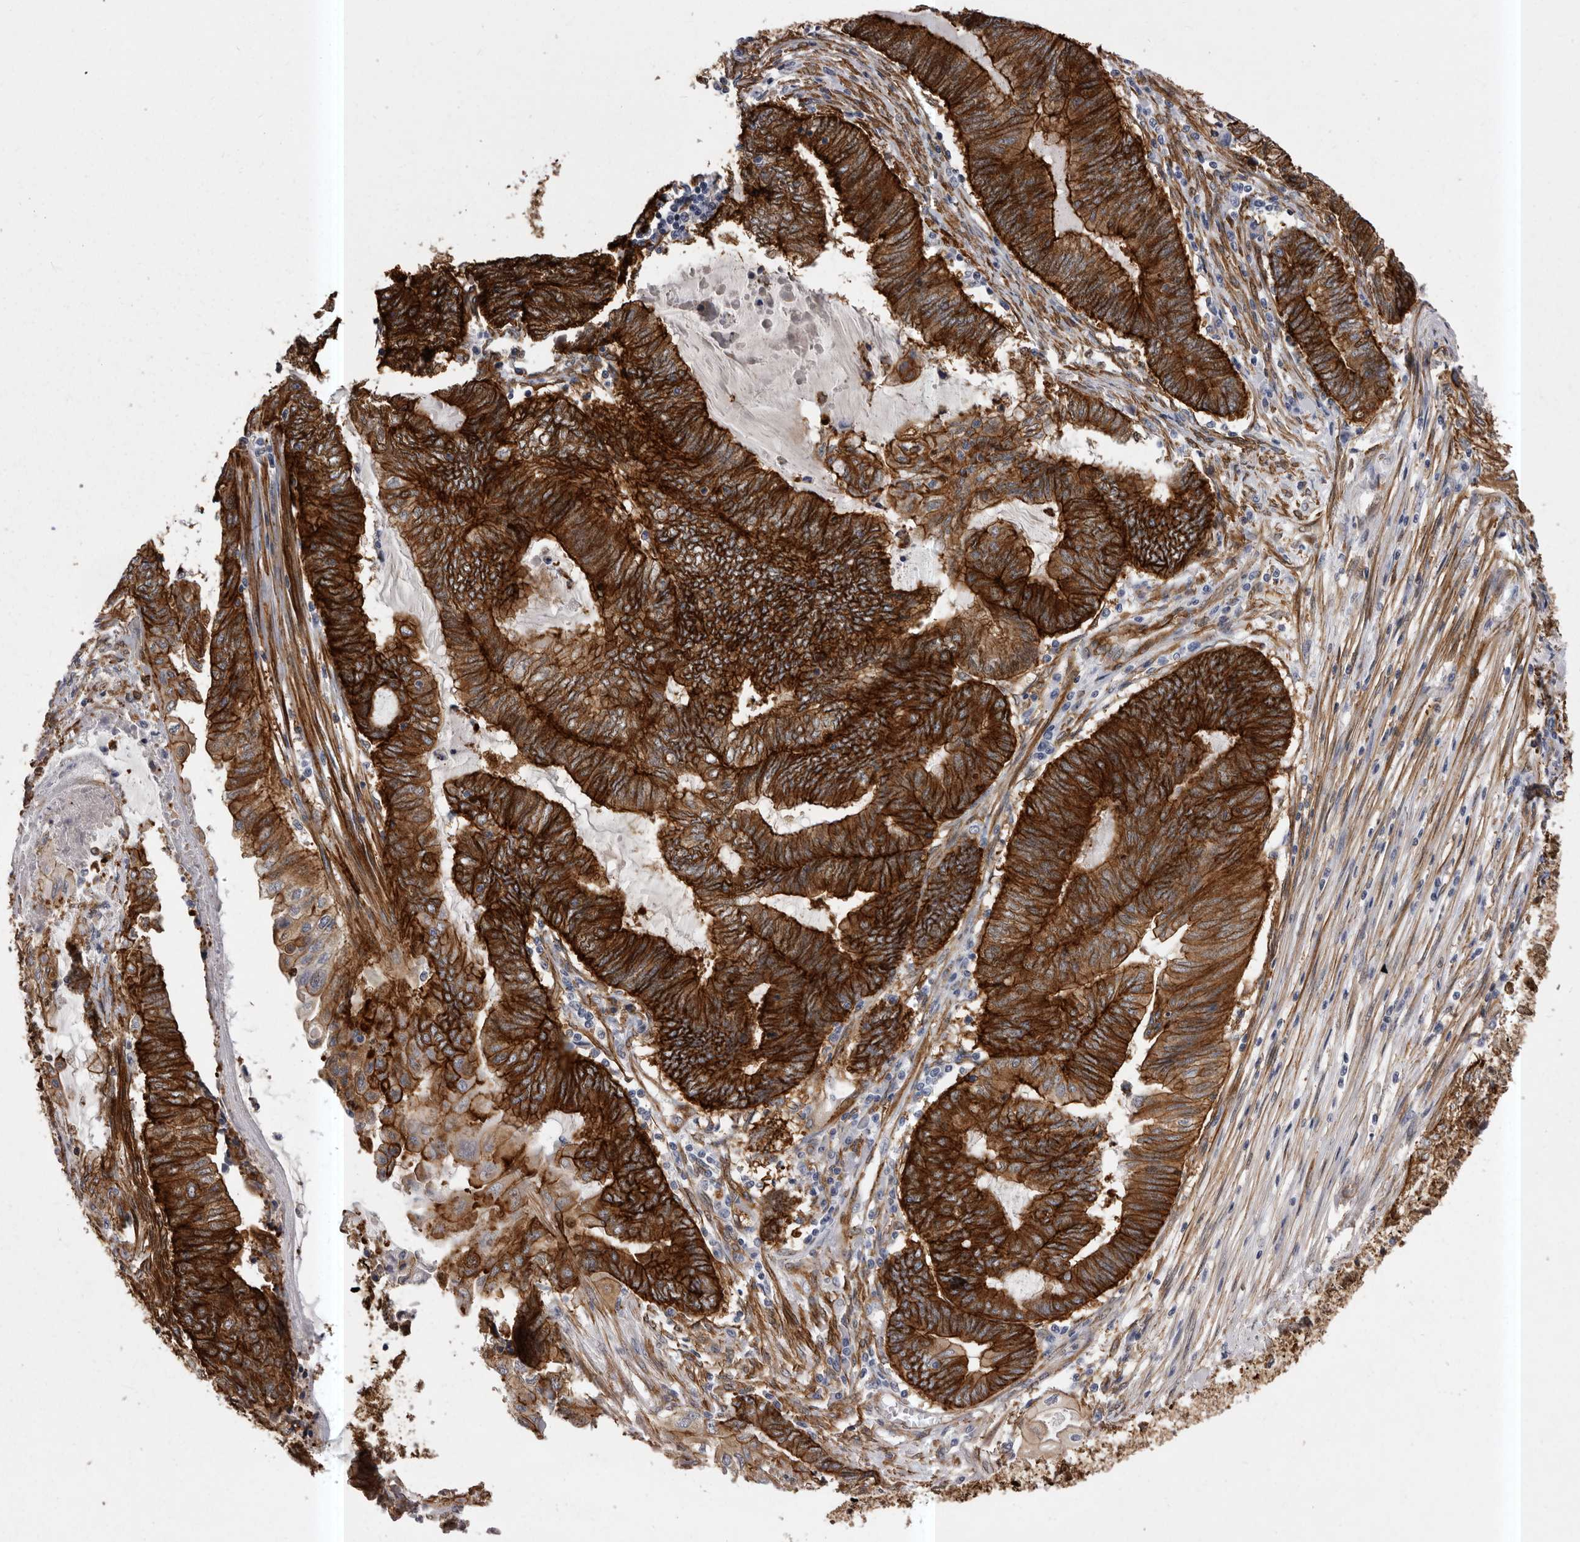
{"staining": {"intensity": "strong", "quantity": ">75%", "location": "cytoplasmic/membranous"}, "tissue": "endometrial cancer", "cell_type": "Tumor cells", "image_type": "cancer", "snomed": [{"axis": "morphology", "description": "Adenocarcinoma, NOS"}, {"axis": "topography", "description": "Uterus"}, {"axis": "topography", "description": "Endometrium"}], "caption": "Endometrial cancer stained for a protein reveals strong cytoplasmic/membranous positivity in tumor cells.", "gene": "ENAH", "patient": {"sex": "female", "age": 70}}